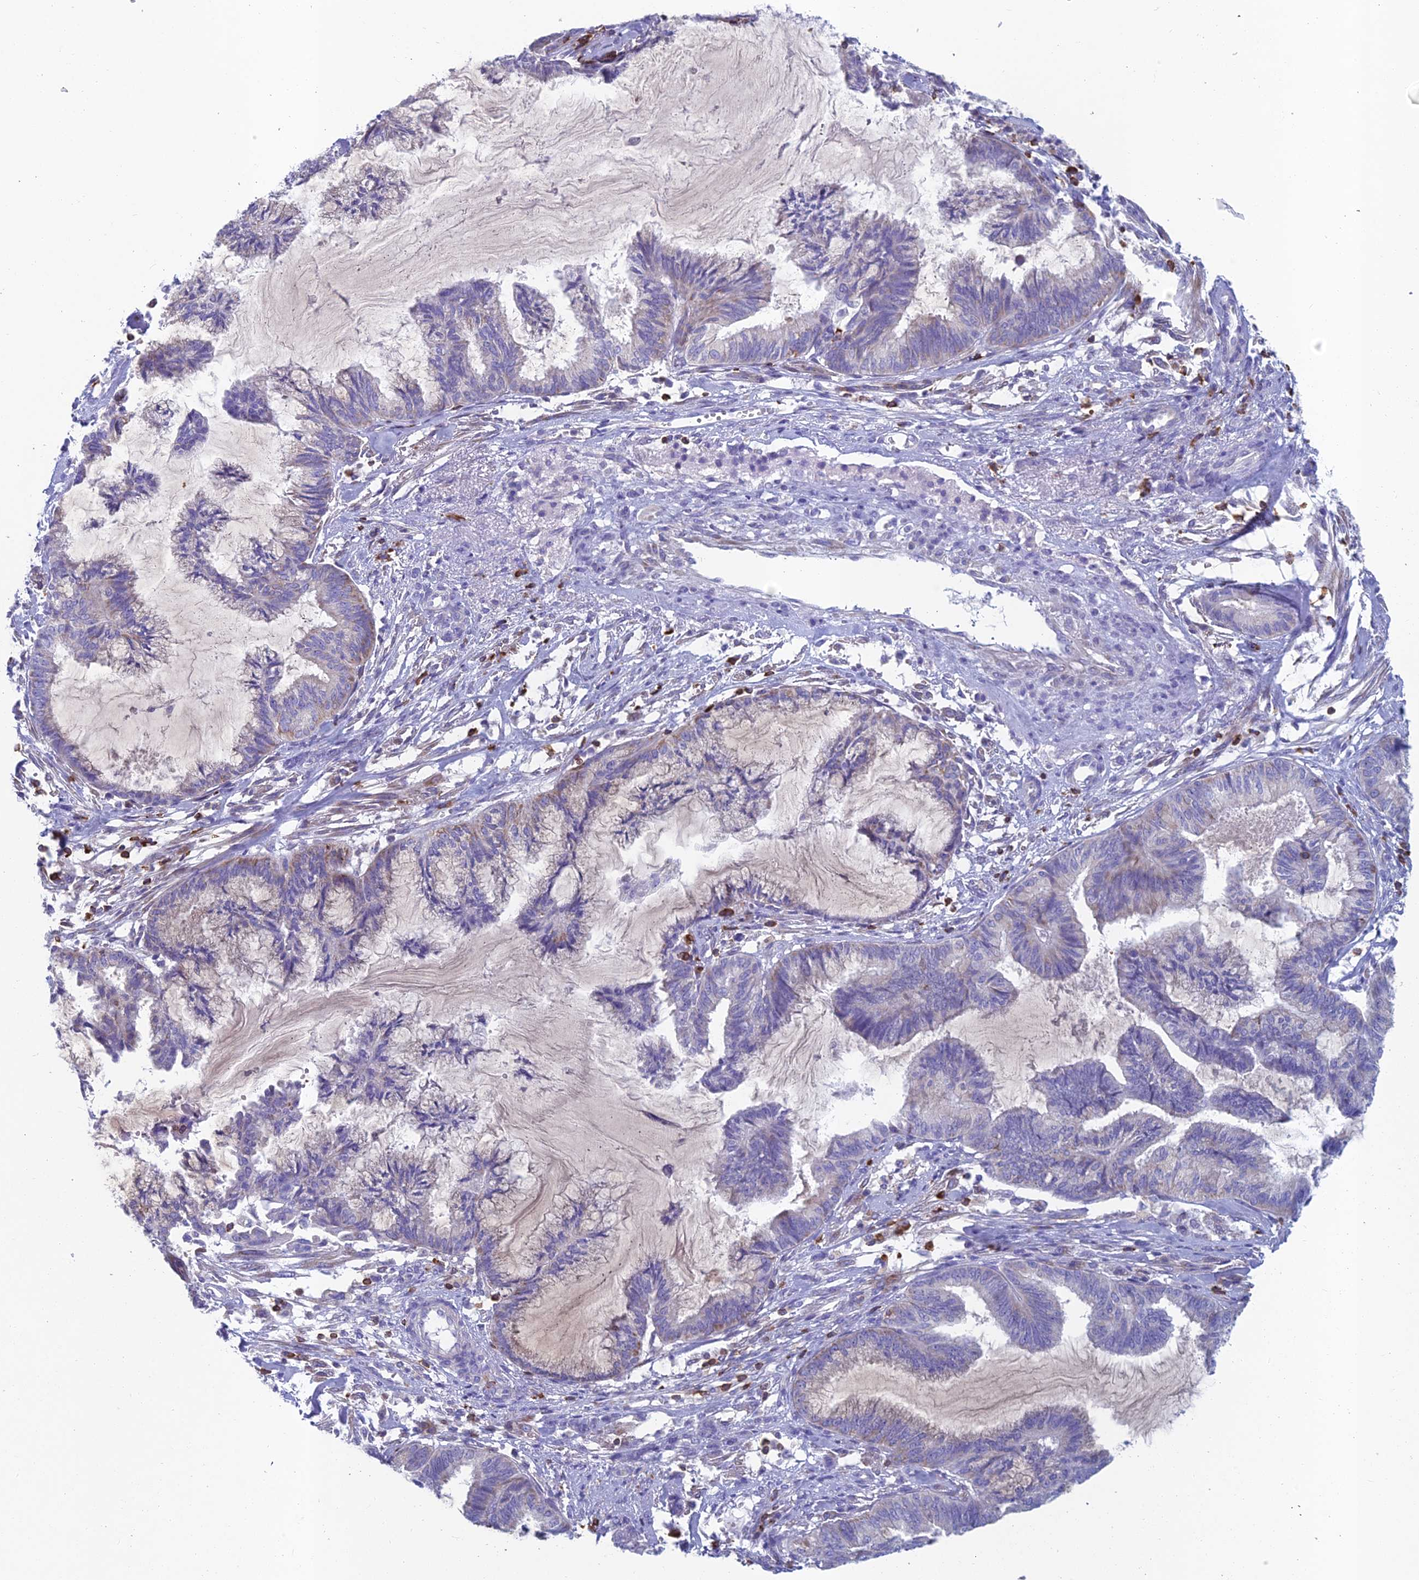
{"staining": {"intensity": "negative", "quantity": "none", "location": "none"}, "tissue": "endometrial cancer", "cell_type": "Tumor cells", "image_type": "cancer", "snomed": [{"axis": "morphology", "description": "Adenocarcinoma, NOS"}, {"axis": "topography", "description": "Endometrium"}], "caption": "IHC of human endometrial cancer exhibits no staining in tumor cells.", "gene": "ABI3BP", "patient": {"sex": "female", "age": 86}}